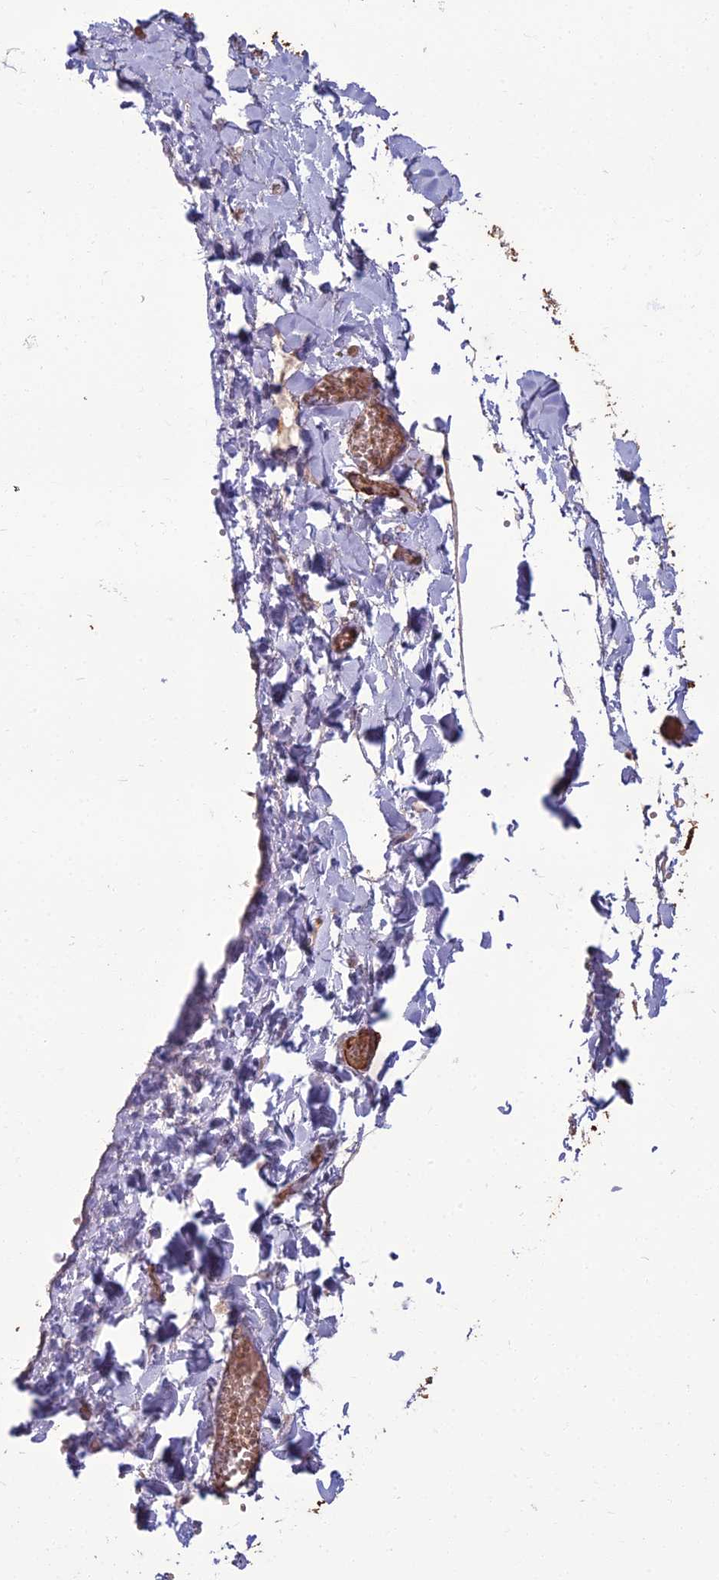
{"staining": {"intensity": "moderate", "quantity": "<25%", "location": "cytoplasmic/membranous"}, "tissue": "adipose tissue", "cell_type": "Adipocytes", "image_type": "normal", "snomed": [{"axis": "morphology", "description": "Normal tissue, NOS"}, {"axis": "topography", "description": "Gallbladder"}, {"axis": "topography", "description": "Peripheral nerve tissue"}], "caption": "The micrograph displays a brown stain indicating the presence of a protein in the cytoplasmic/membranous of adipocytes in adipose tissue.", "gene": "WDR24", "patient": {"sex": "male", "age": 38}}